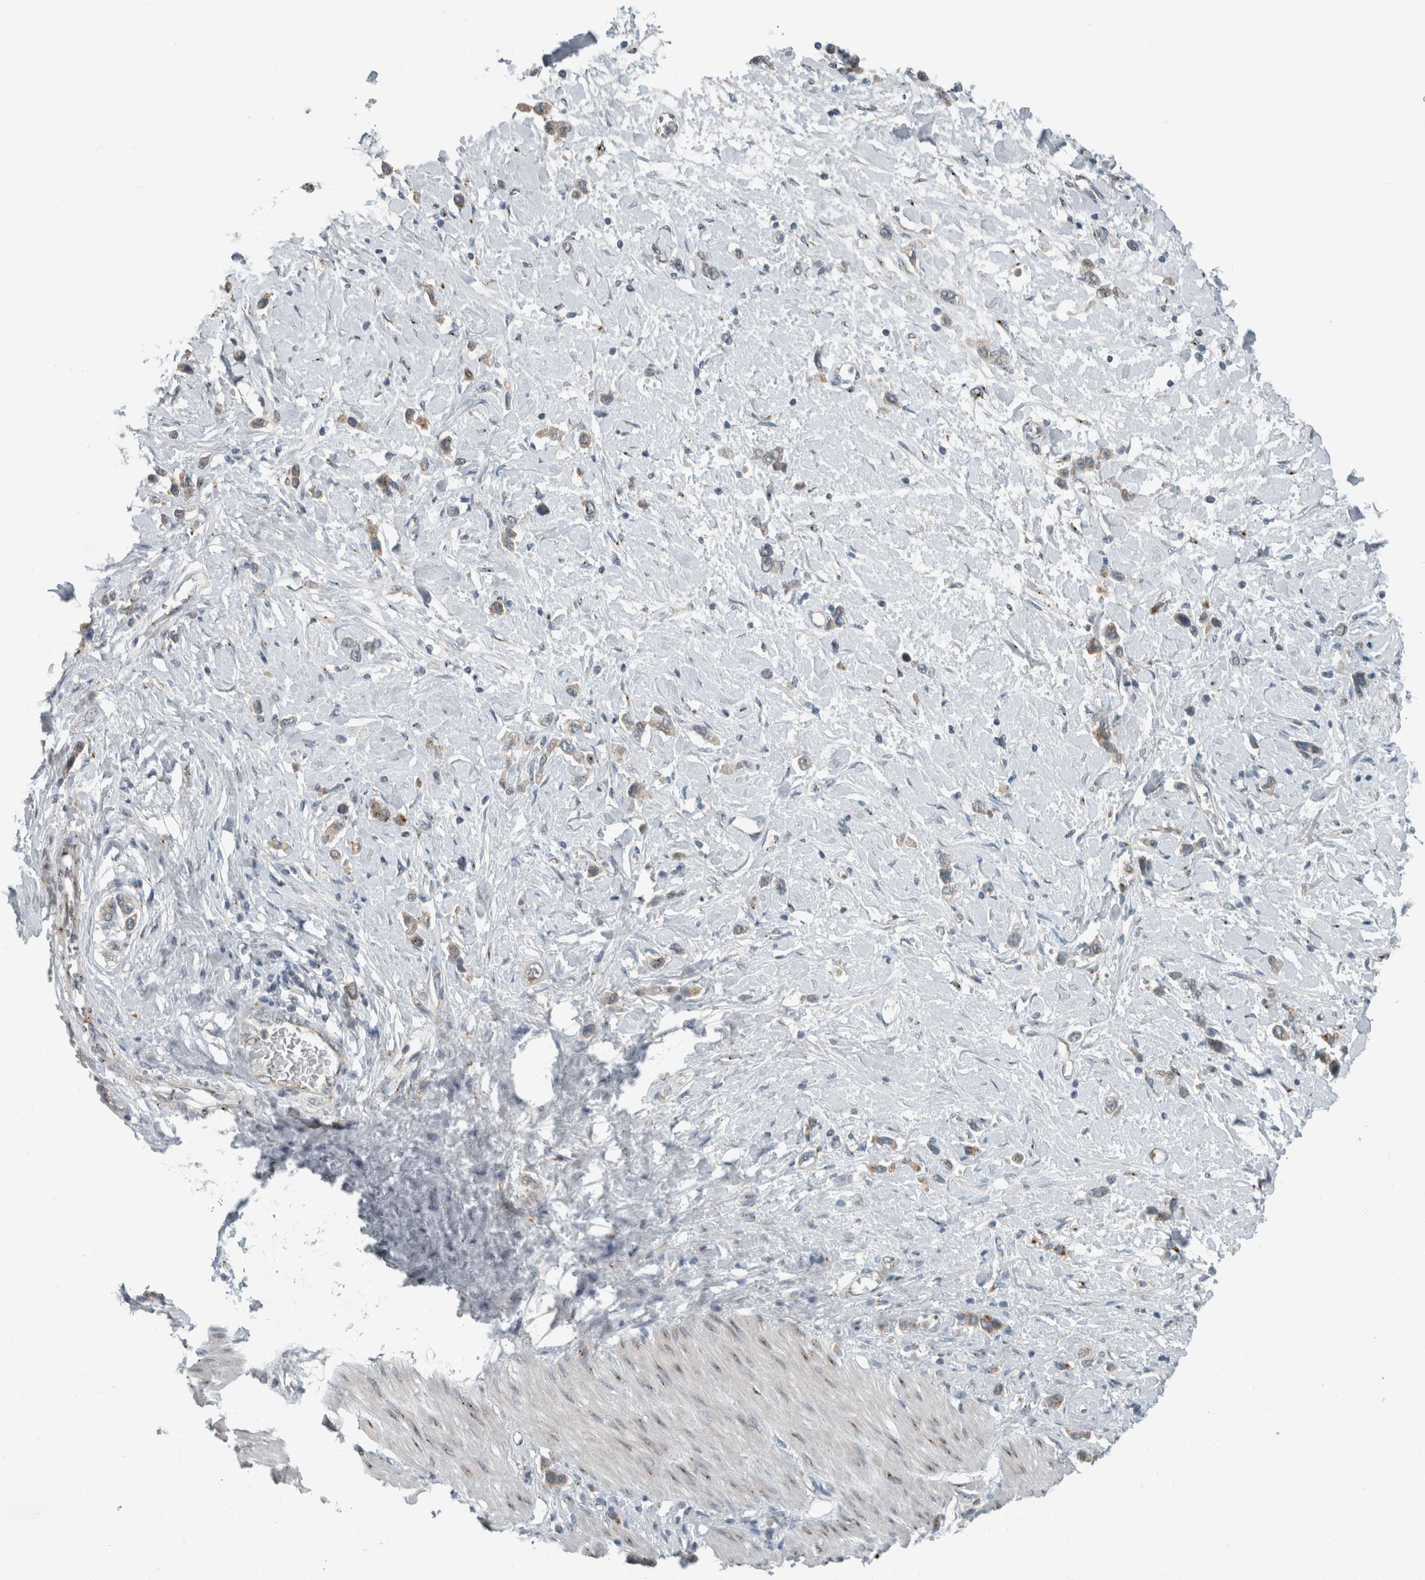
{"staining": {"intensity": "weak", "quantity": ">75%", "location": "cytoplasmic/membranous"}, "tissue": "stomach cancer", "cell_type": "Tumor cells", "image_type": "cancer", "snomed": [{"axis": "morphology", "description": "Adenocarcinoma, NOS"}, {"axis": "topography", "description": "Stomach"}], "caption": "Immunohistochemistry (IHC) staining of adenocarcinoma (stomach), which shows low levels of weak cytoplasmic/membranous expression in about >75% of tumor cells indicating weak cytoplasmic/membranous protein positivity. The staining was performed using DAB (3,3'-diaminobenzidine) (brown) for protein detection and nuclei were counterstained in hematoxylin (blue).", "gene": "KIF1C", "patient": {"sex": "female", "age": 65}}